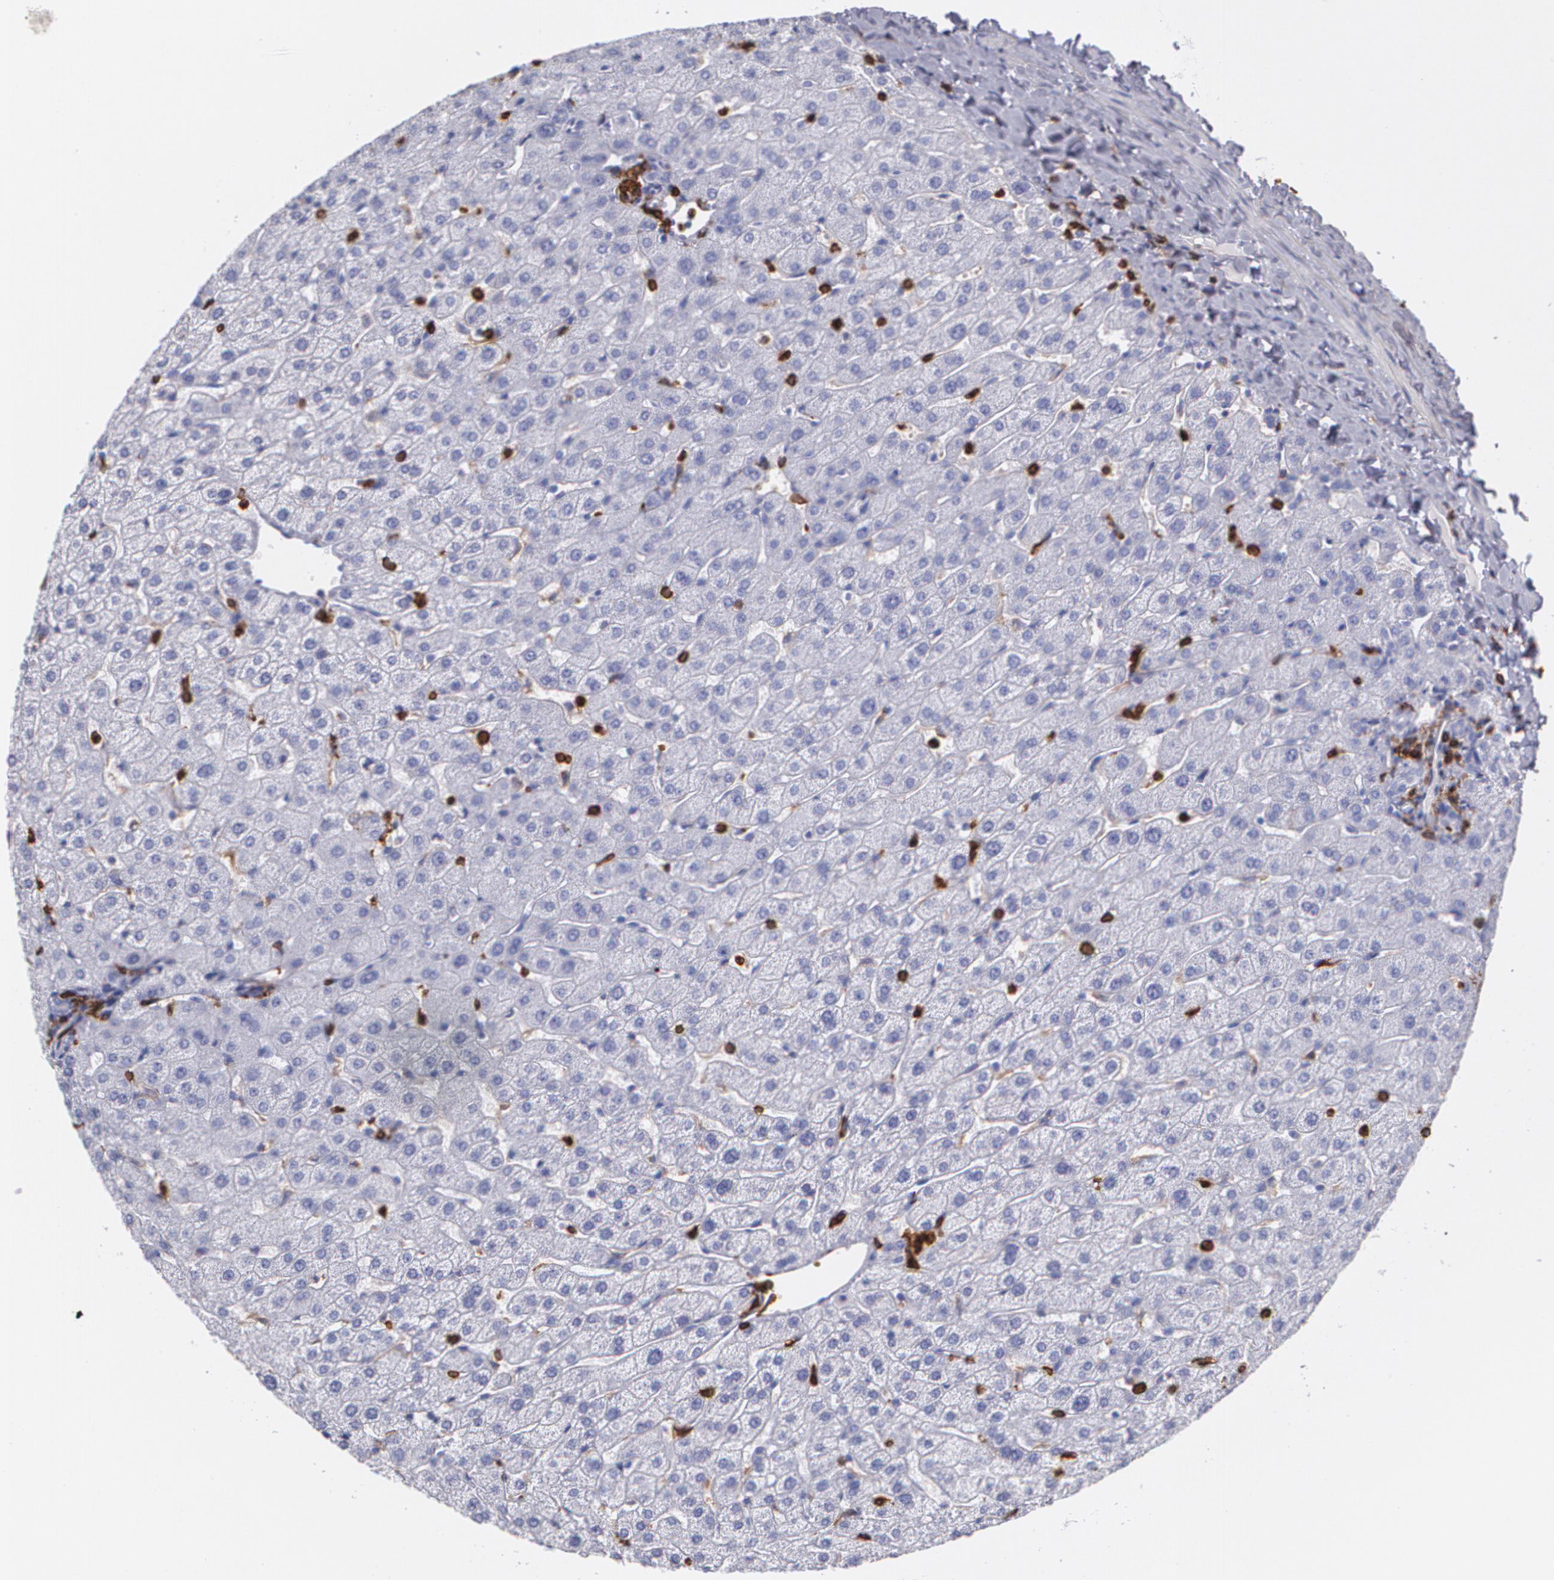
{"staining": {"intensity": "negative", "quantity": "none", "location": "none"}, "tissue": "liver", "cell_type": "Cholangiocytes", "image_type": "normal", "snomed": [{"axis": "morphology", "description": "Normal tissue, NOS"}, {"axis": "morphology", "description": "Fibrosis, NOS"}, {"axis": "topography", "description": "Liver"}], "caption": "The photomicrograph shows no staining of cholangiocytes in benign liver.", "gene": "PTPRC", "patient": {"sex": "female", "age": 29}}